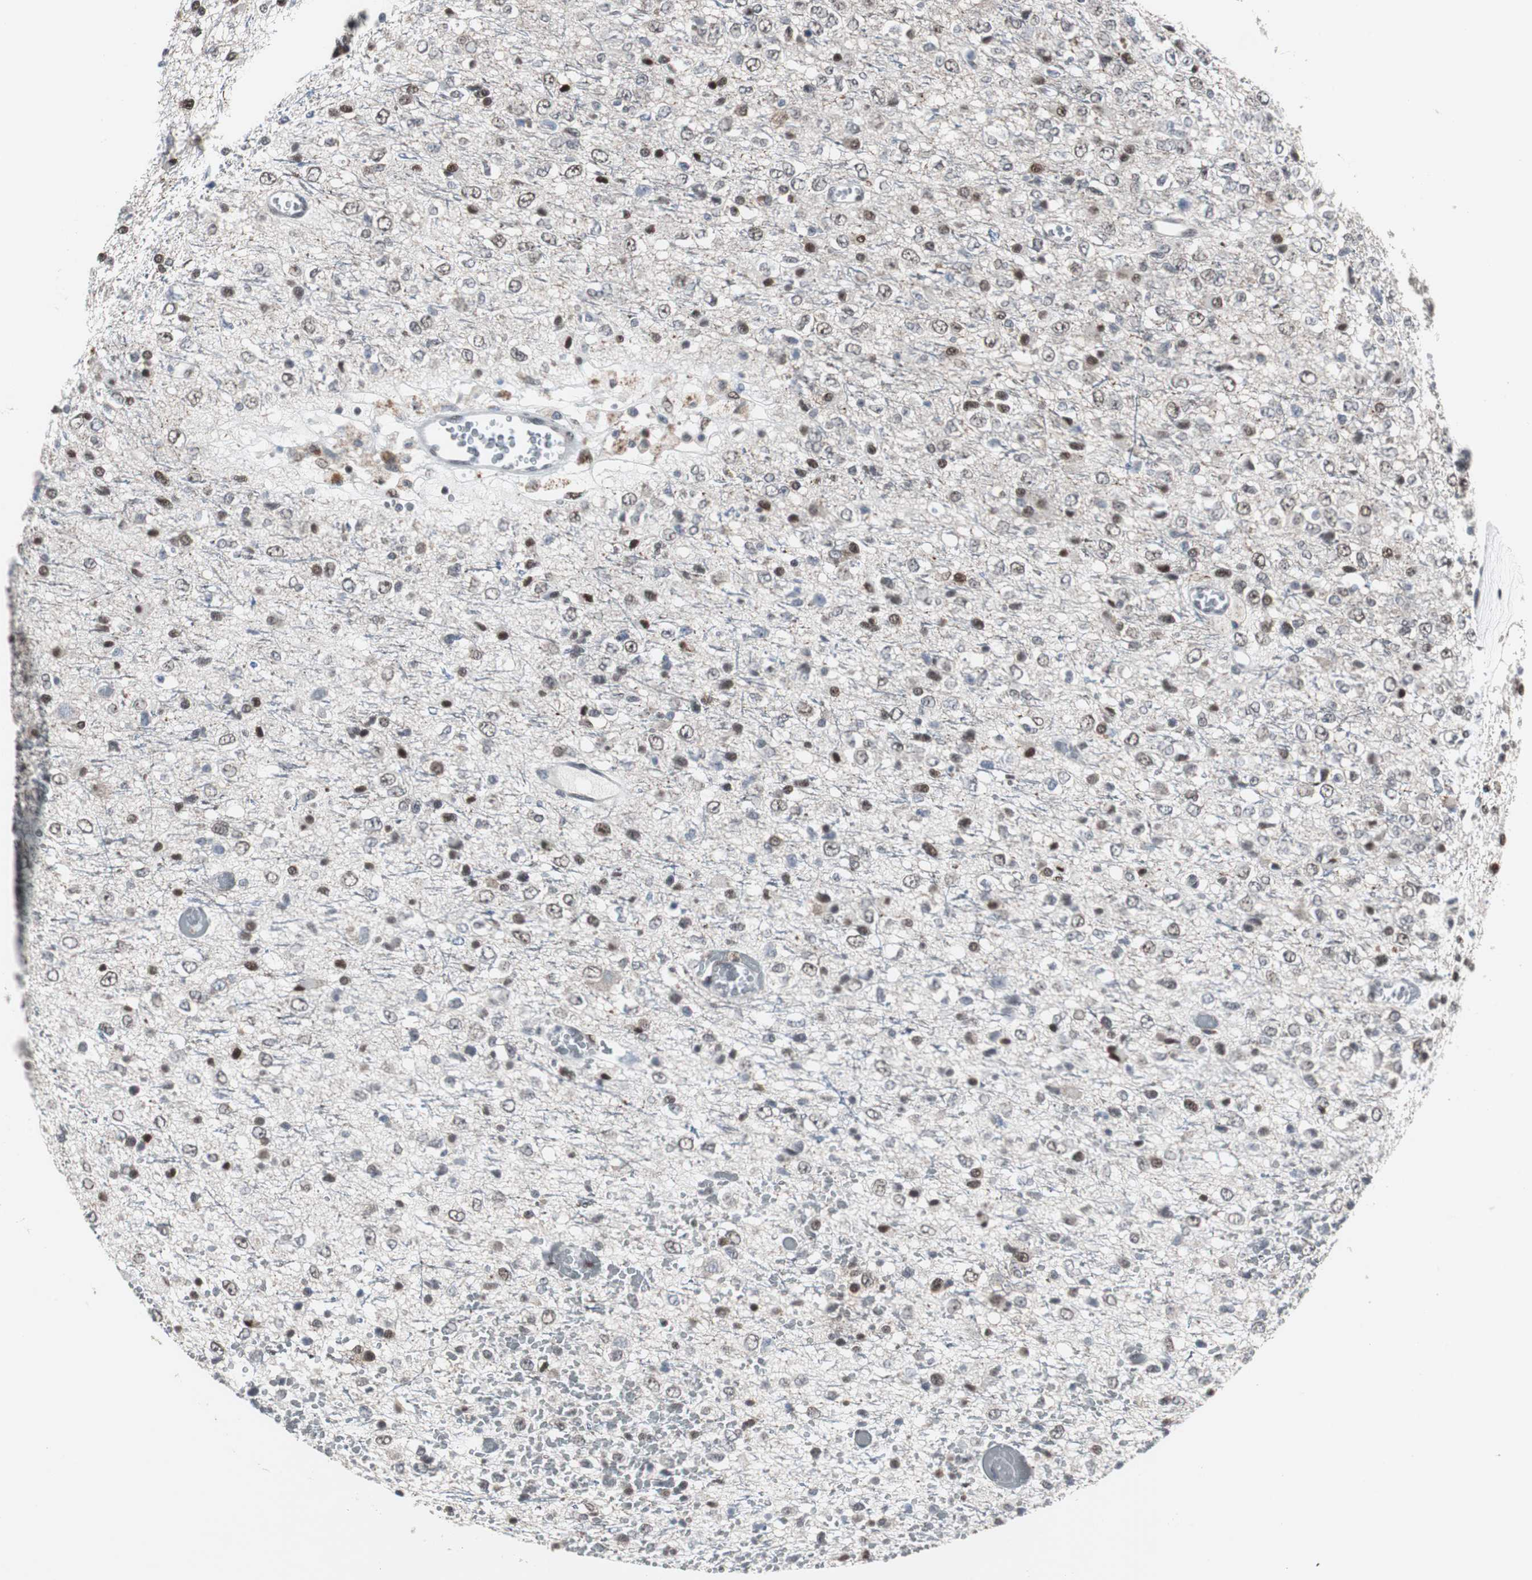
{"staining": {"intensity": "moderate", "quantity": "25%-75%", "location": "cytoplasmic/membranous,nuclear"}, "tissue": "glioma", "cell_type": "Tumor cells", "image_type": "cancer", "snomed": [{"axis": "morphology", "description": "Glioma, malignant, High grade"}, {"axis": "topography", "description": "pancreas cauda"}], "caption": "Immunohistochemical staining of glioma exhibits medium levels of moderate cytoplasmic/membranous and nuclear expression in about 25%-75% of tumor cells.", "gene": "ZHX2", "patient": {"sex": "male", "age": 60}}